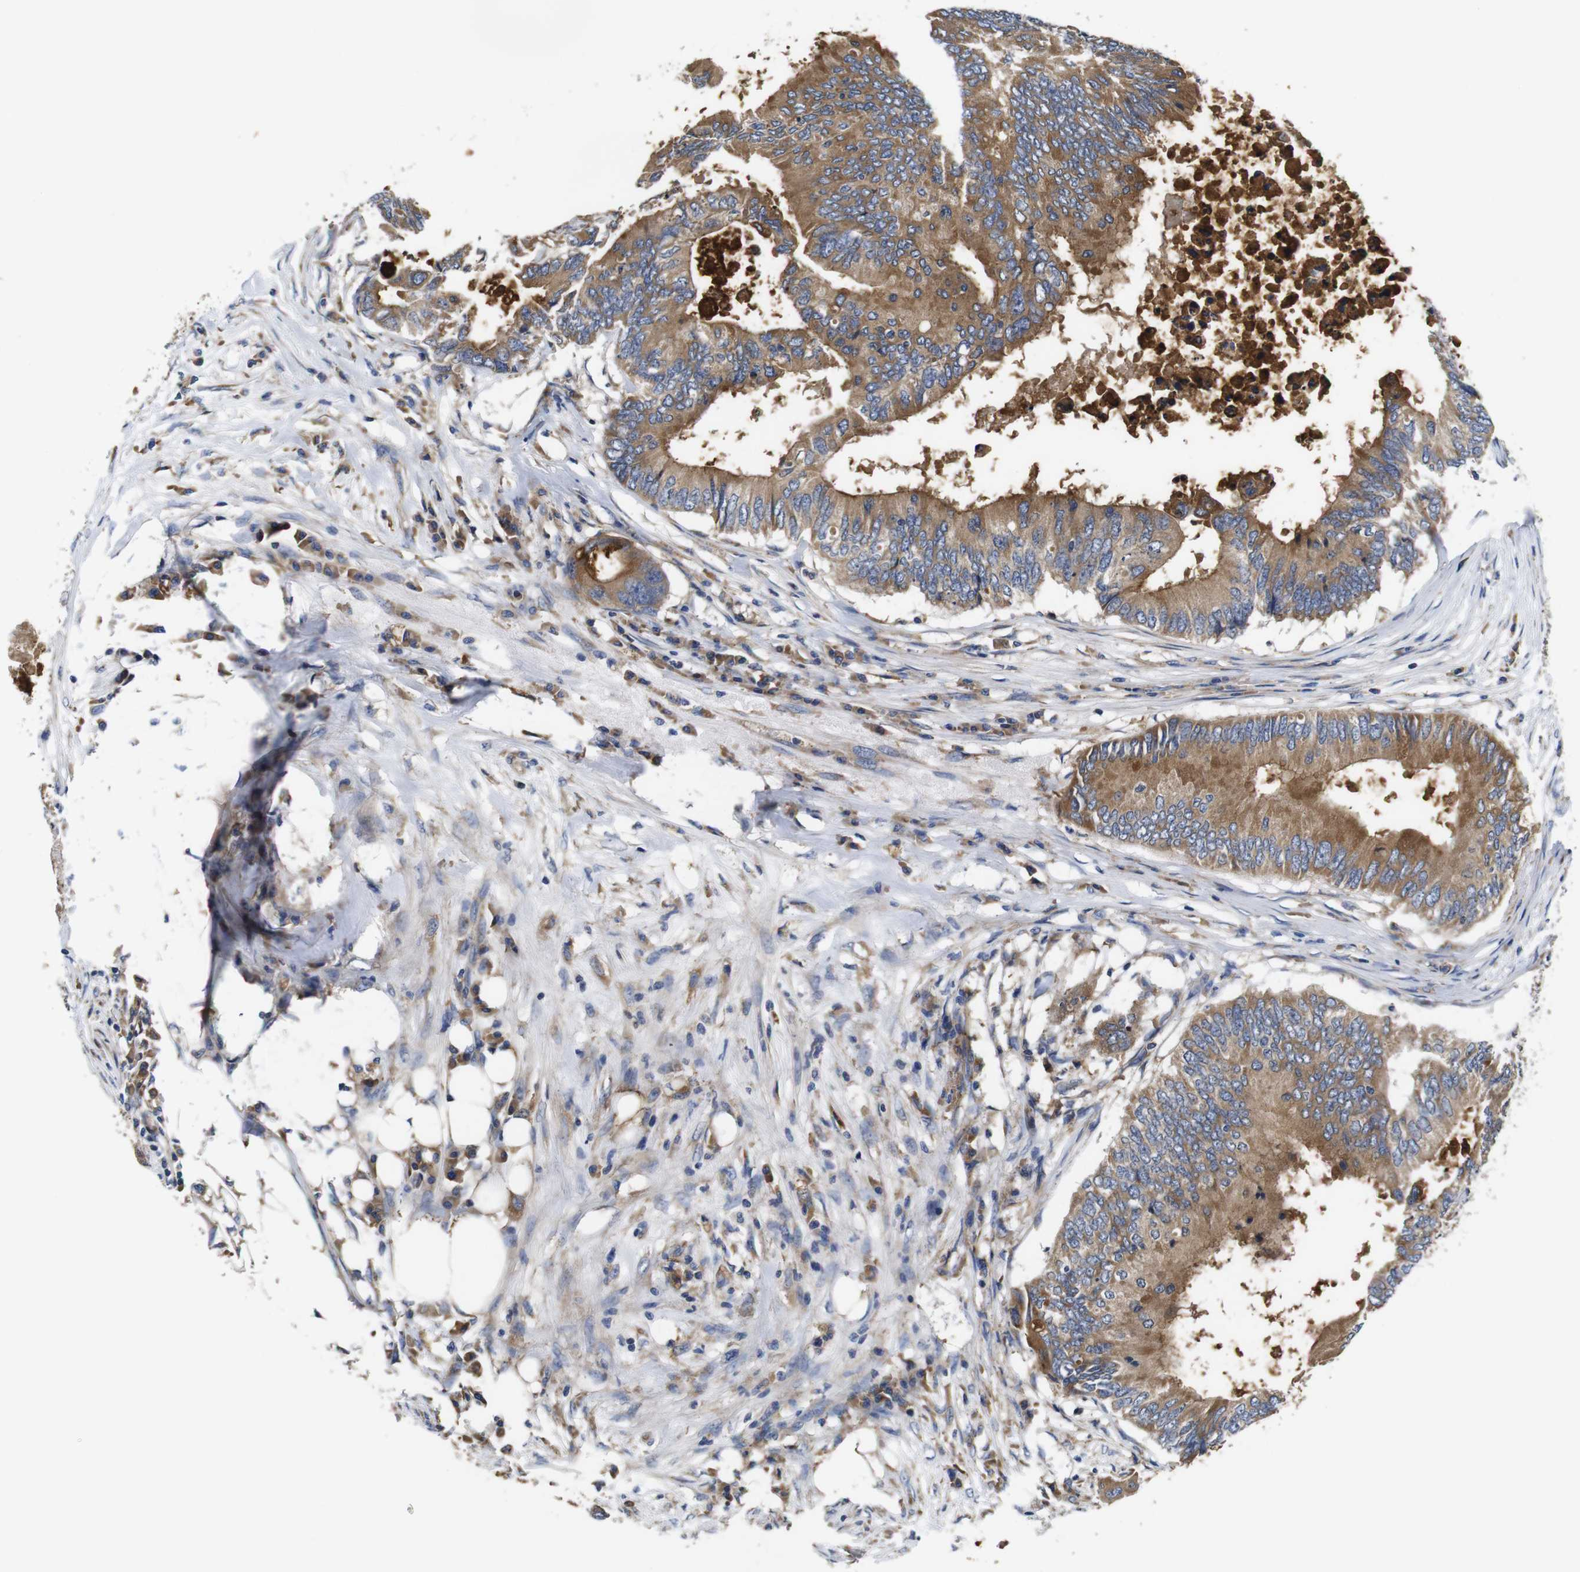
{"staining": {"intensity": "moderate", "quantity": ">75%", "location": "cytoplasmic/membranous"}, "tissue": "colorectal cancer", "cell_type": "Tumor cells", "image_type": "cancer", "snomed": [{"axis": "morphology", "description": "Adenocarcinoma, NOS"}, {"axis": "topography", "description": "Colon"}], "caption": "Immunohistochemistry (IHC) of human adenocarcinoma (colorectal) reveals medium levels of moderate cytoplasmic/membranous staining in about >75% of tumor cells.", "gene": "MARCHF7", "patient": {"sex": "male", "age": 71}}